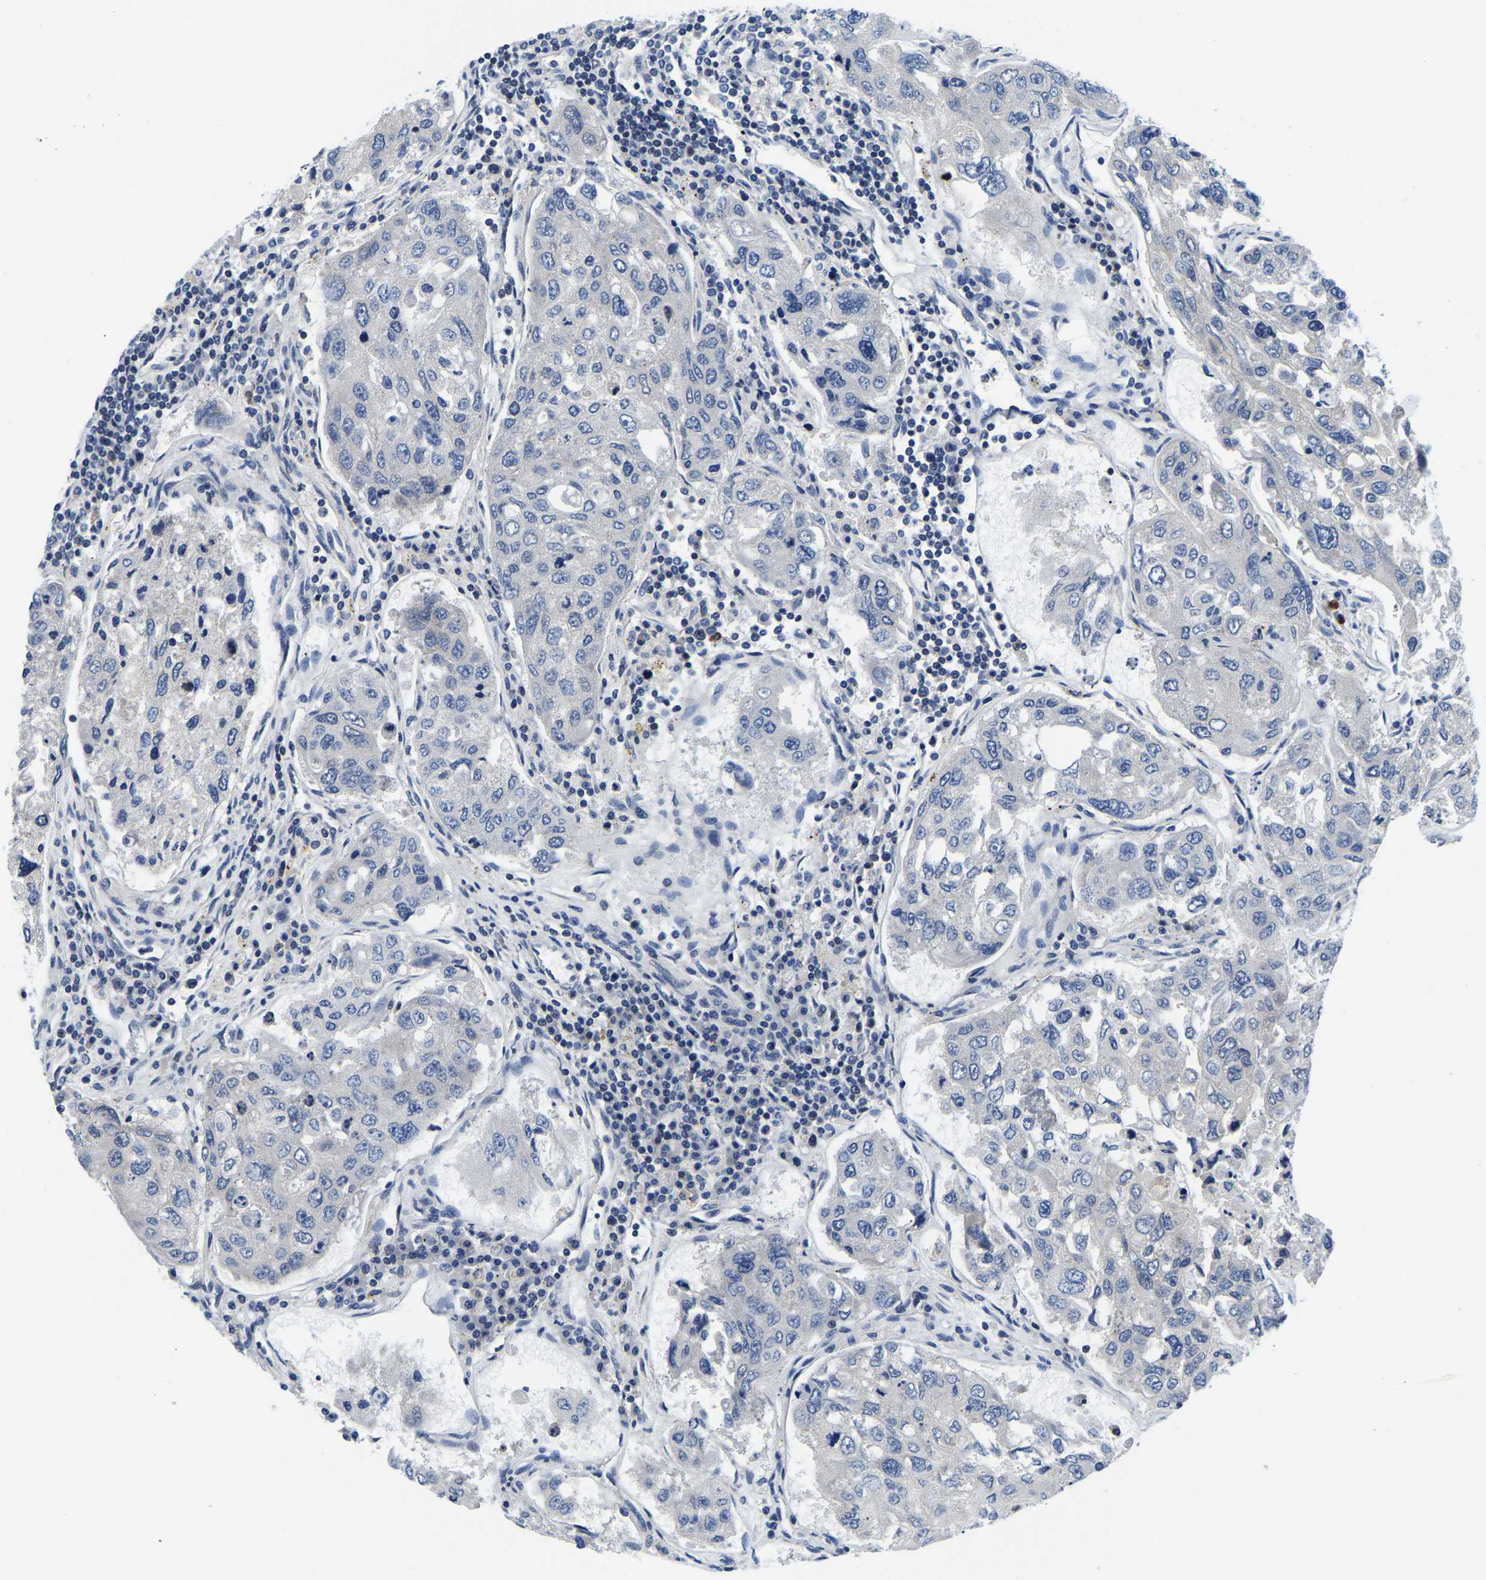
{"staining": {"intensity": "negative", "quantity": "none", "location": "none"}, "tissue": "urothelial cancer", "cell_type": "Tumor cells", "image_type": "cancer", "snomed": [{"axis": "morphology", "description": "Urothelial carcinoma, High grade"}, {"axis": "topography", "description": "Lymph node"}, {"axis": "topography", "description": "Urinary bladder"}], "caption": "Tumor cells are negative for protein expression in human urothelial cancer.", "gene": "POLDIP3", "patient": {"sex": "male", "age": 51}}